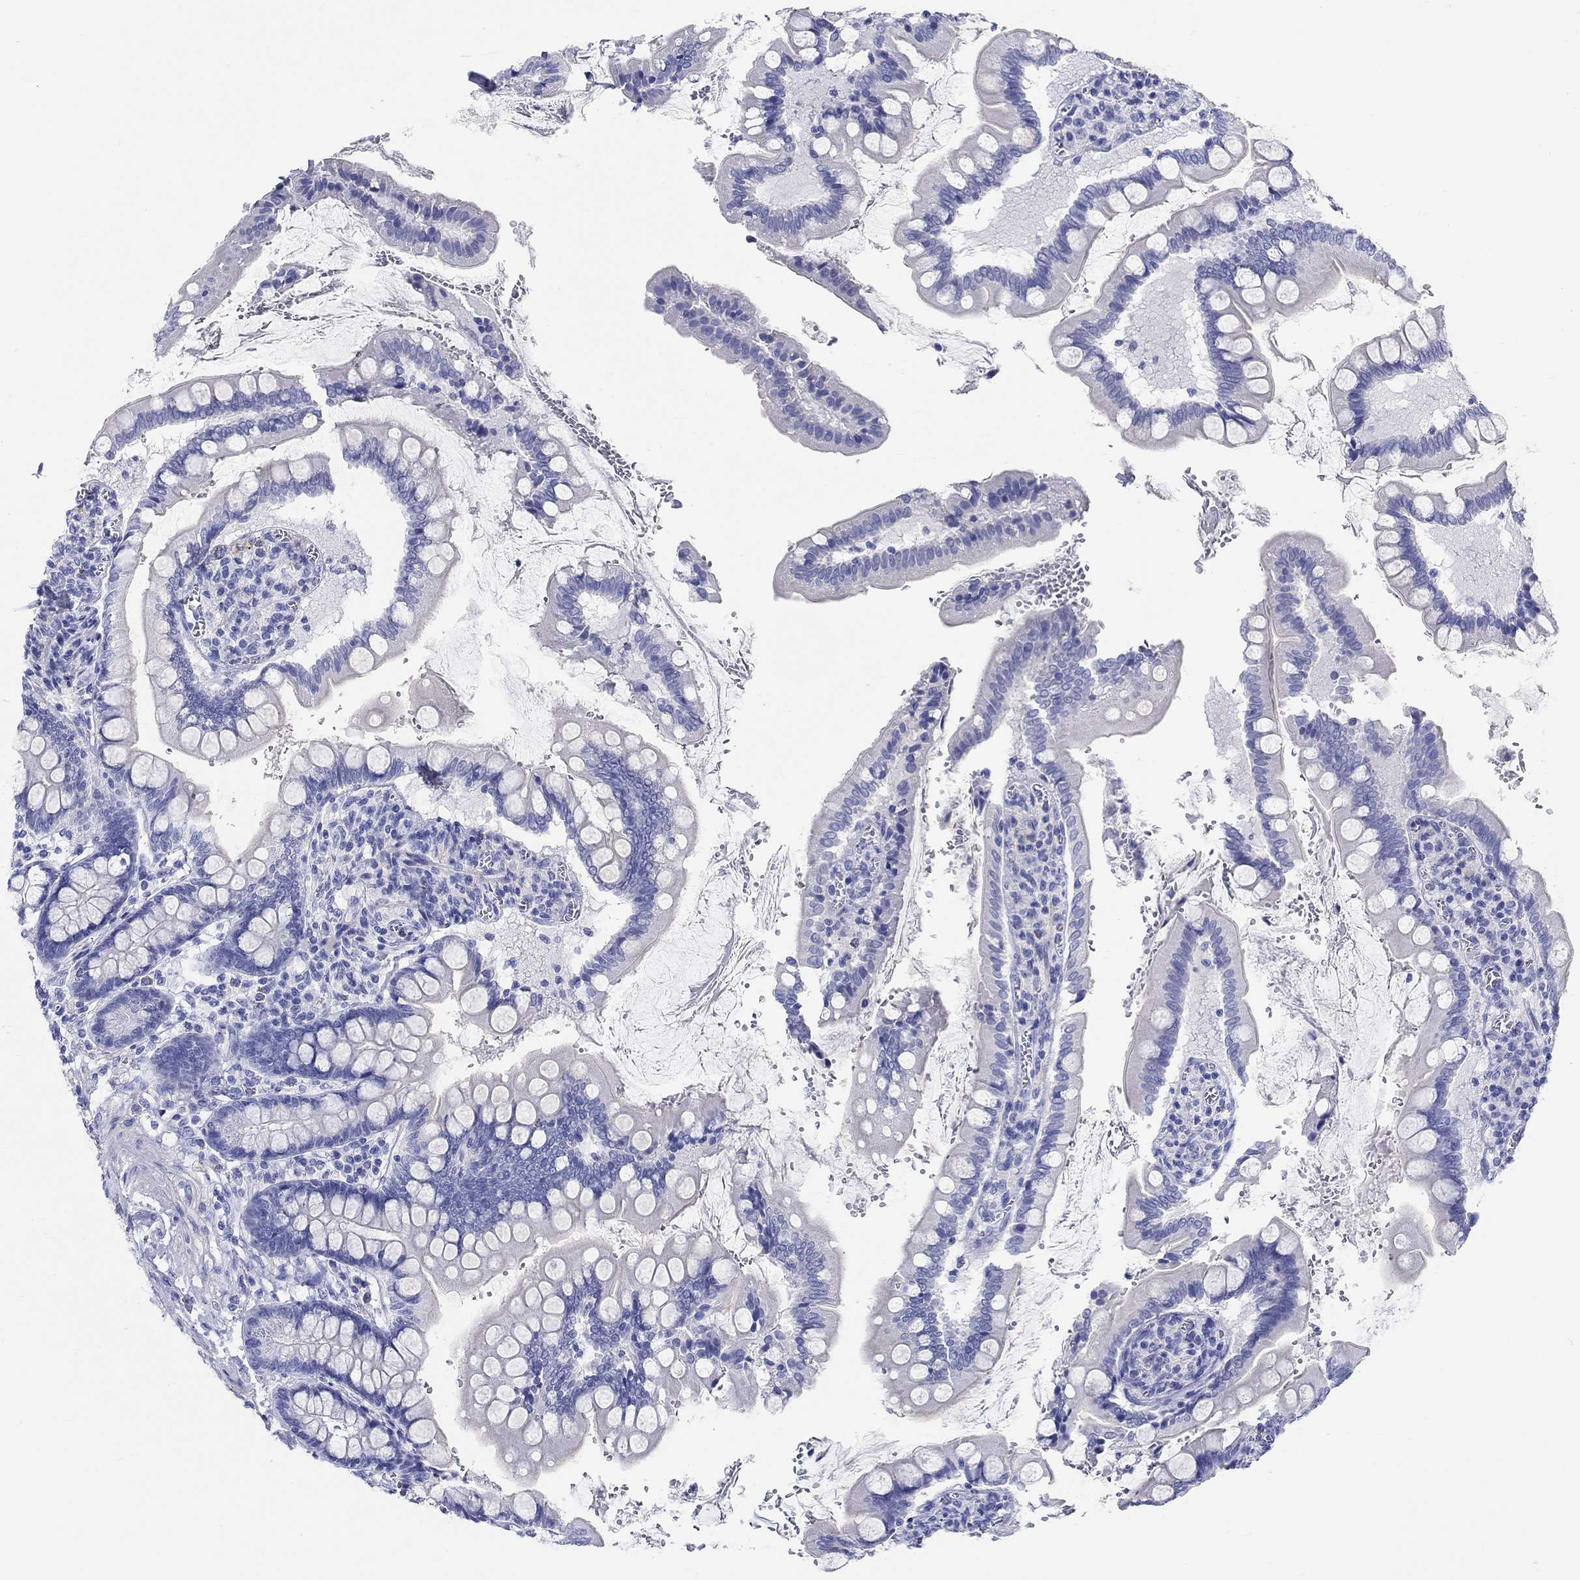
{"staining": {"intensity": "weak", "quantity": "<25%", "location": "cytoplasmic/membranous"}, "tissue": "small intestine", "cell_type": "Glandular cells", "image_type": "normal", "snomed": [{"axis": "morphology", "description": "Normal tissue, NOS"}, {"axis": "topography", "description": "Small intestine"}], "caption": "IHC of unremarkable human small intestine reveals no expression in glandular cells.", "gene": "CRYGS", "patient": {"sex": "female", "age": 56}}